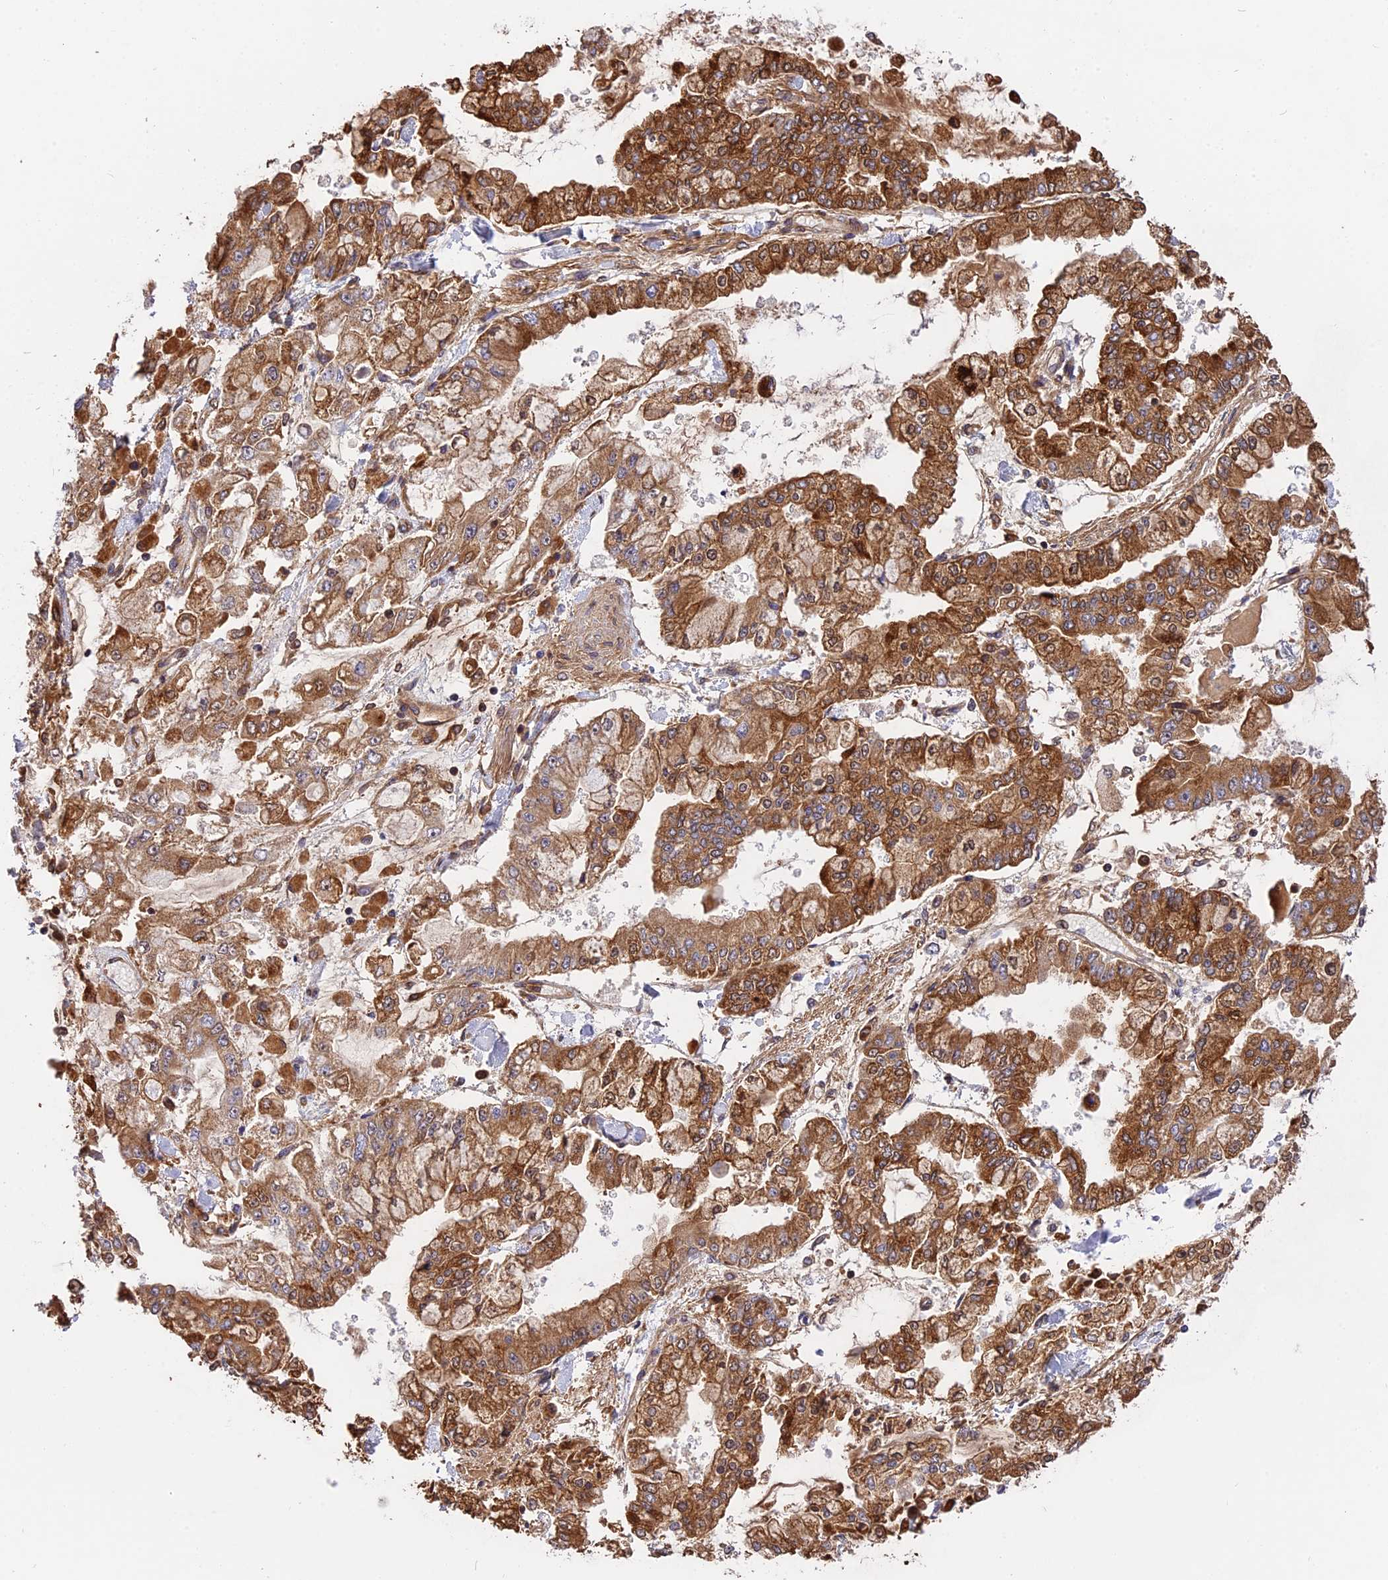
{"staining": {"intensity": "strong", "quantity": ">75%", "location": "cytoplasmic/membranous"}, "tissue": "stomach cancer", "cell_type": "Tumor cells", "image_type": "cancer", "snomed": [{"axis": "morphology", "description": "Normal tissue, NOS"}, {"axis": "morphology", "description": "Adenocarcinoma, NOS"}, {"axis": "topography", "description": "Stomach, upper"}, {"axis": "topography", "description": "Stomach"}], "caption": "Stomach cancer was stained to show a protein in brown. There is high levels of strong cytoplasmic/membranous expression in approximately >75% of tumor cells.", "gene": "RERGL", "patient": {"sex": "male", "age": 76}}